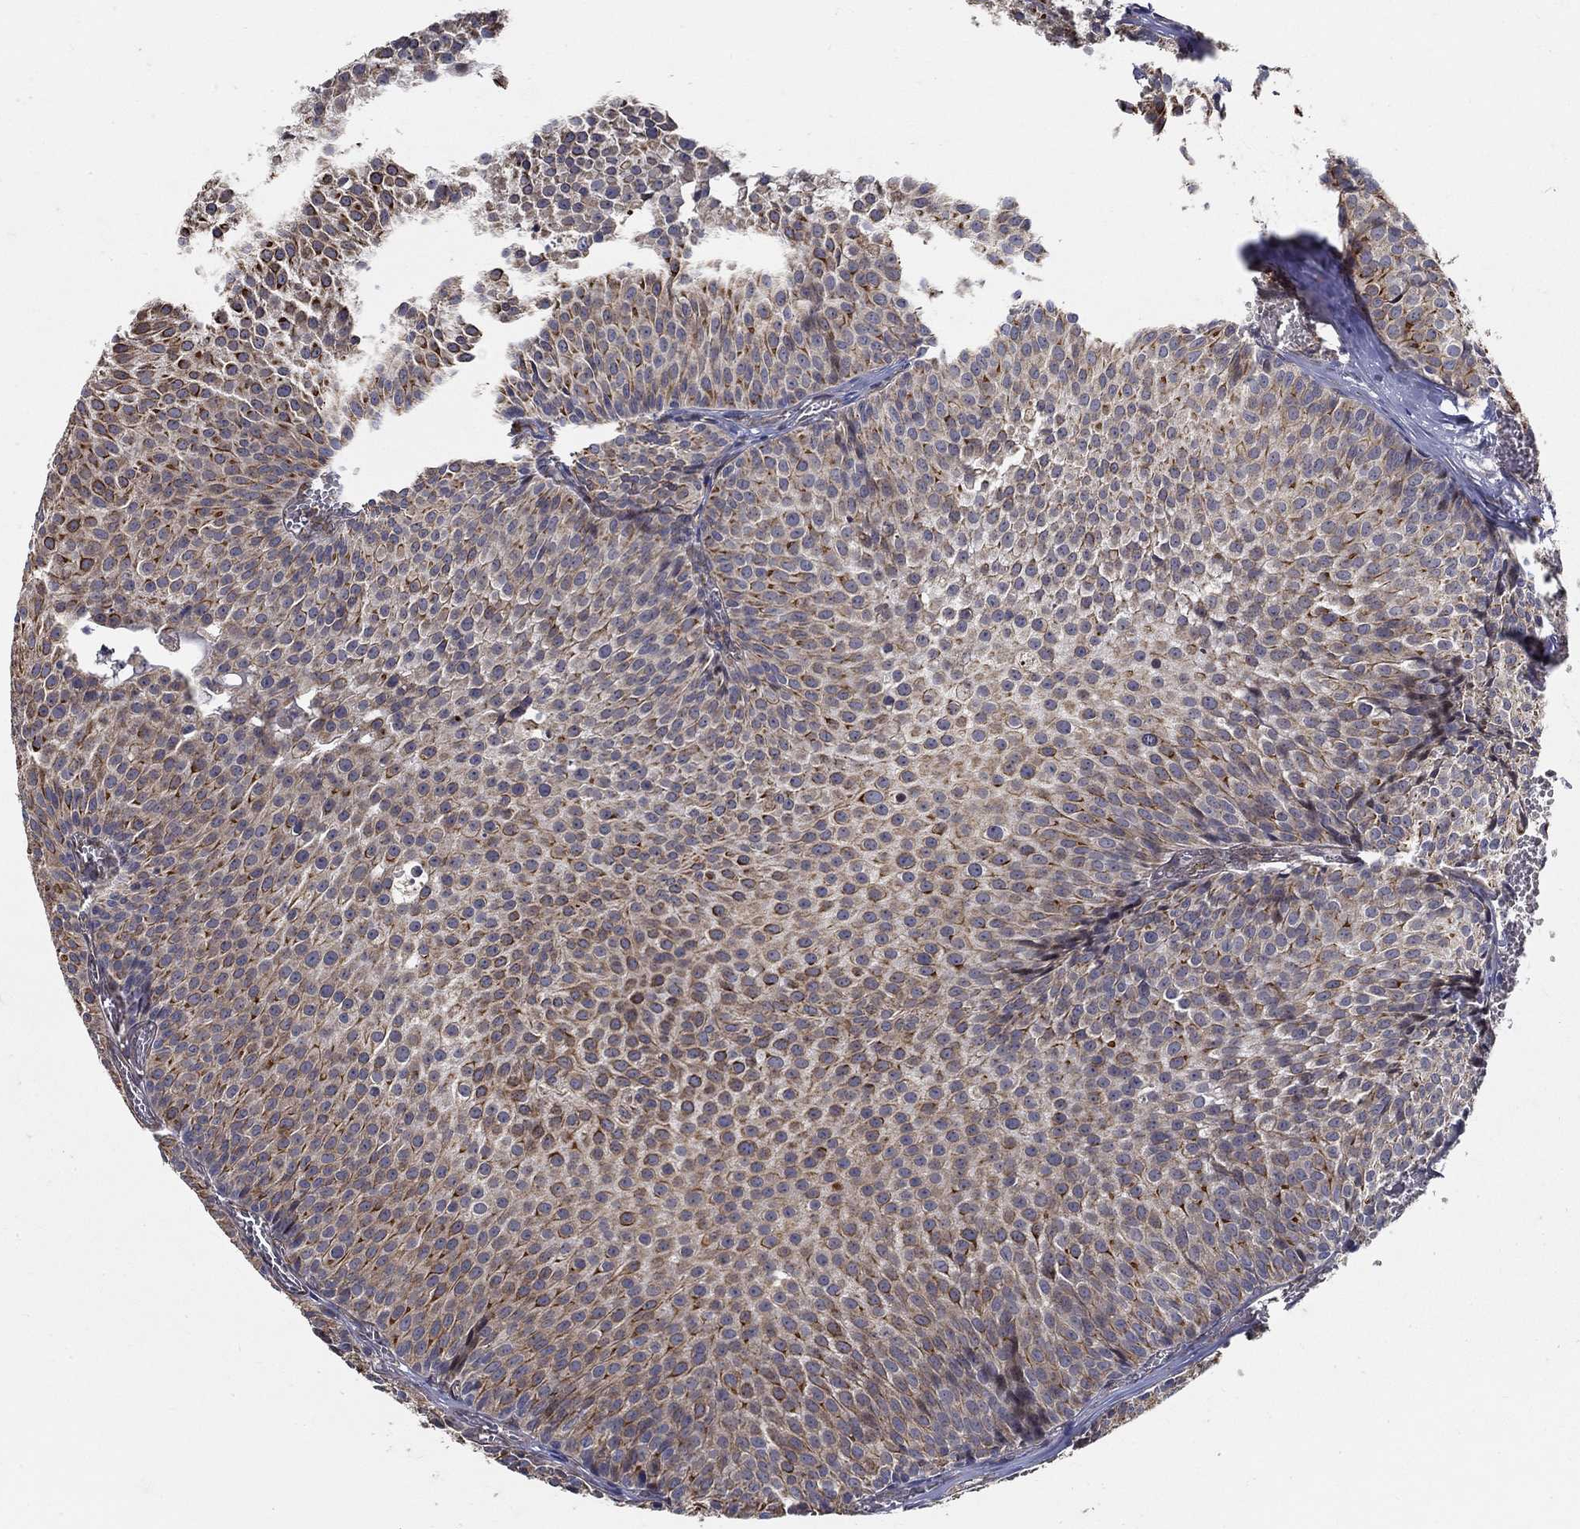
{"staining": {"intensity": "strong", "quantity": "25%-75%", "location": "cytoplasmic/membranous"}, "tissue": "urothelial cancer", "cell_type": "Tumor cells", "image_type": "cancer", "snomed": [{"axis": "morphology", "description": "Urothelial carcinoma, Low grade"}, {"axis": "topography", "description": "Urinary bladder"}], "caption": "This is an image of immunohistochemistry staining of urothelial cancer, which shows strong positivity in the cytoplasmic/membranous of tumor cells.", "gene": "ZNF594", "patient": {"sex": "male", "age": 63}}